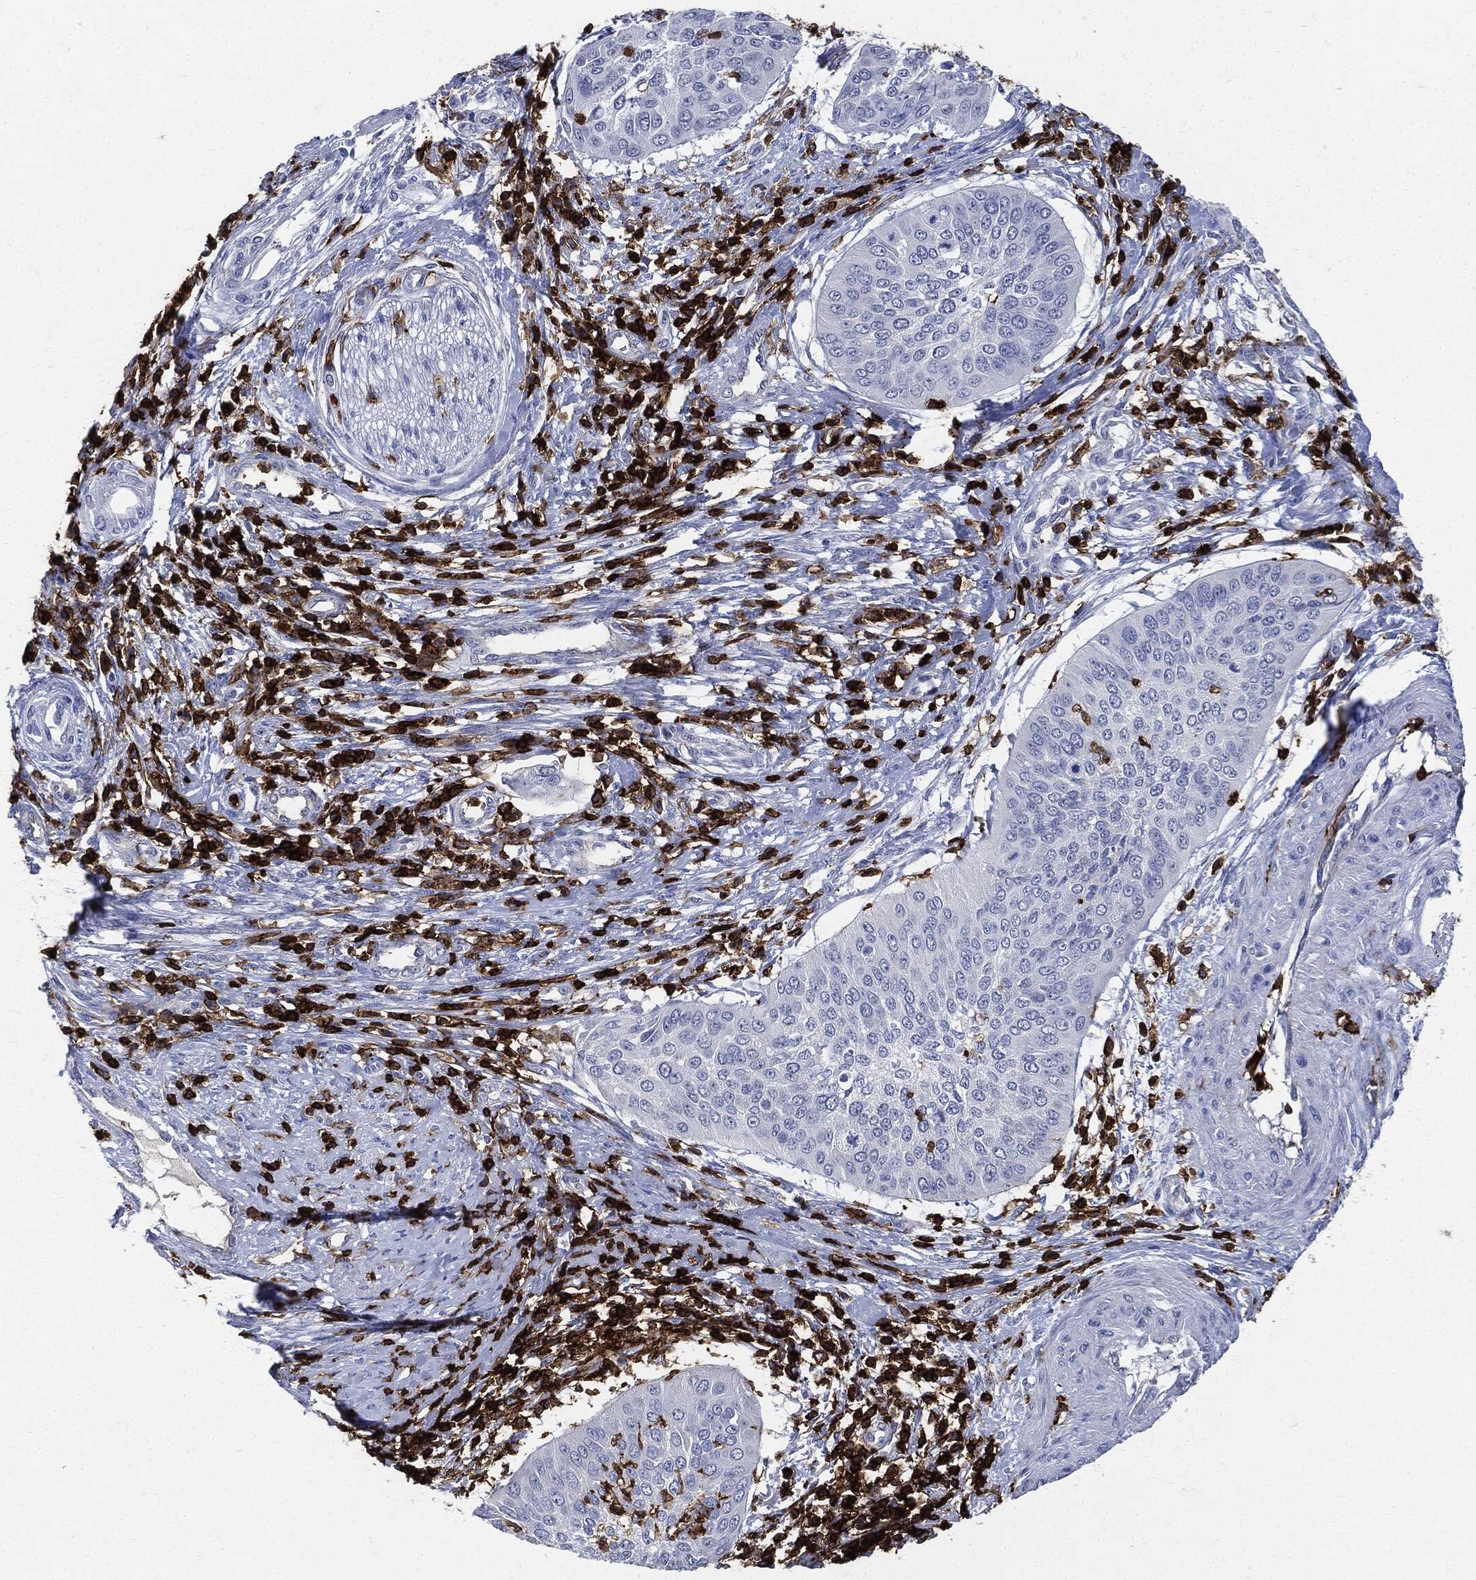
{"staining": {"intensity": "negative", "quantity": "none", "location": "none"}, "tissue": "cervical cancer", "cell_type": "Tumor cells", "image_type": "cancer", "snomed": [{"axis": "morphology", "description": "Normal tissue, NOS"}, {"axis": "morphology", "description": "Squamous cell carcinoma, NOS"}, {"axis": "topography", "description": "Cervix"}], "caption": "There is no significant positivity in tumor cells of squamous cell carcinoma (cervical).", "gene": "PTPRC", "patient": {"sex": "female", "age": 39}}